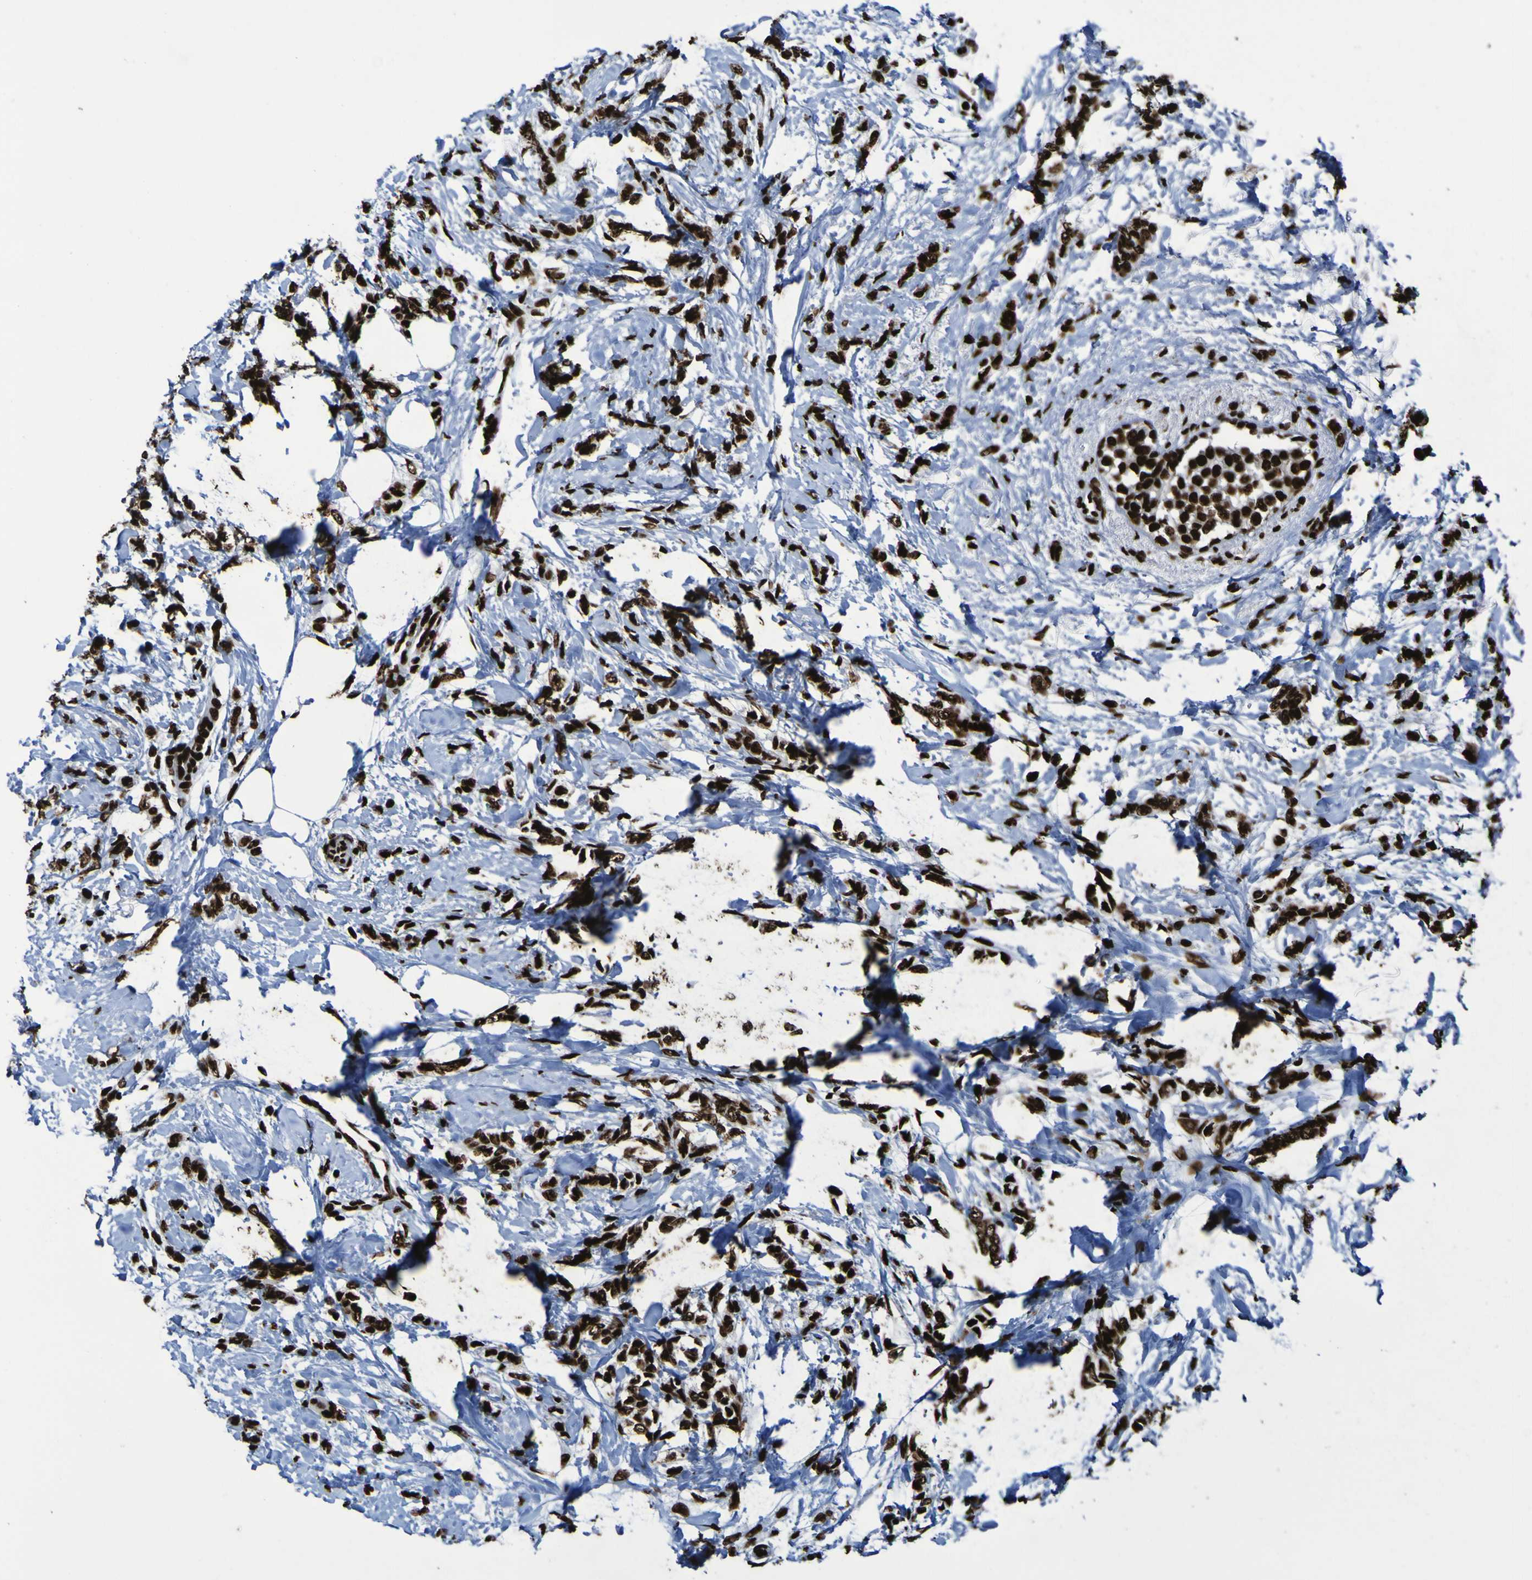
{"staining": {"intensity": "strong", "quantity": ">75%", "location": "nuclear"}, "tissue": "breast cancer", "cell_type": "Tumor cells", "image_type": "cancer", "snomed": [{"axis": "morphology", "description": "Lobular carcinoma, in situ"}, {"axis": "morphology", "description": "Lobular carcinoma"}, {"axis": "topography", "description": "Breast"}], "caption": "Protein expression by immunohistochemistry demonstrates strong nuclear expression in approximately >75% of tumor cells in breast cancer (lobular carcinoma). (DAB IHC, brown staining for protein, blue staining for nuclei).", "gene": "NPM1", "patient": {"sex": "female", "age": 41}}